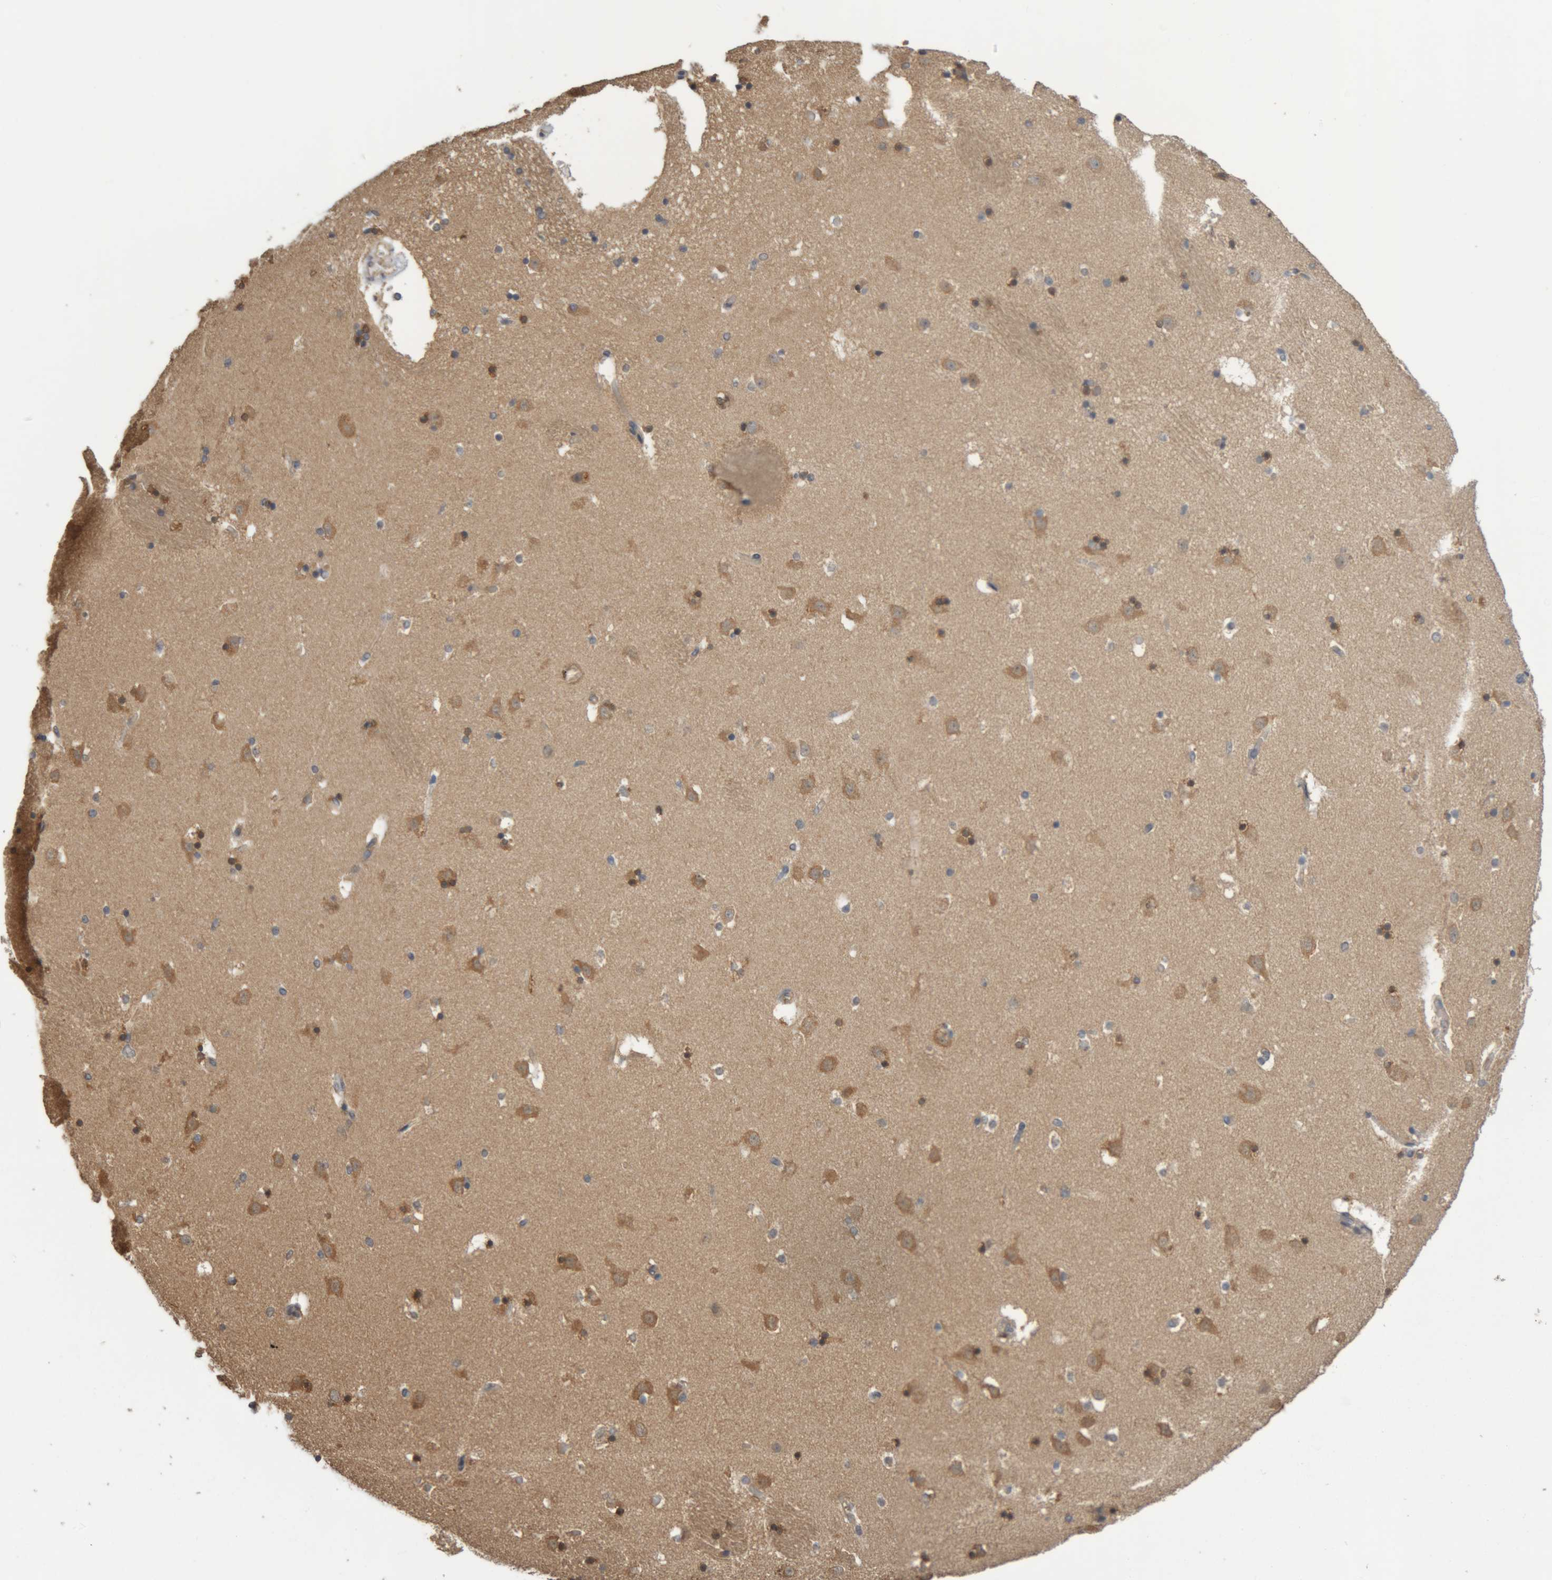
{"staining": {"intensity": "moderate", "quantity": "<25%", "location": "cytoplasmic/membranous"}, "tissue": "caudate", "cell_type": "Glial cells", "image_type": "normal", "snomed": [{"axis": "morphology", "description": "Normal tissue, NOS"}, {"axis": "topography", "description": "Lateral ventricle wall"}], "caption": "Immunohistochemistry (IHC) staining of normal caudate, which exhibits low levels of moderate cytoplasmic/membranous positivity in about <25% of glial cells indicating moderate cytoplasmic/membranous protein positivity. The staining was performed using DAB (brown) for protein detection and nuclei were counterstained in hematoxylin (blue).", "gene": "TMED7", "patient": {"sex": "male", "age": 45}}